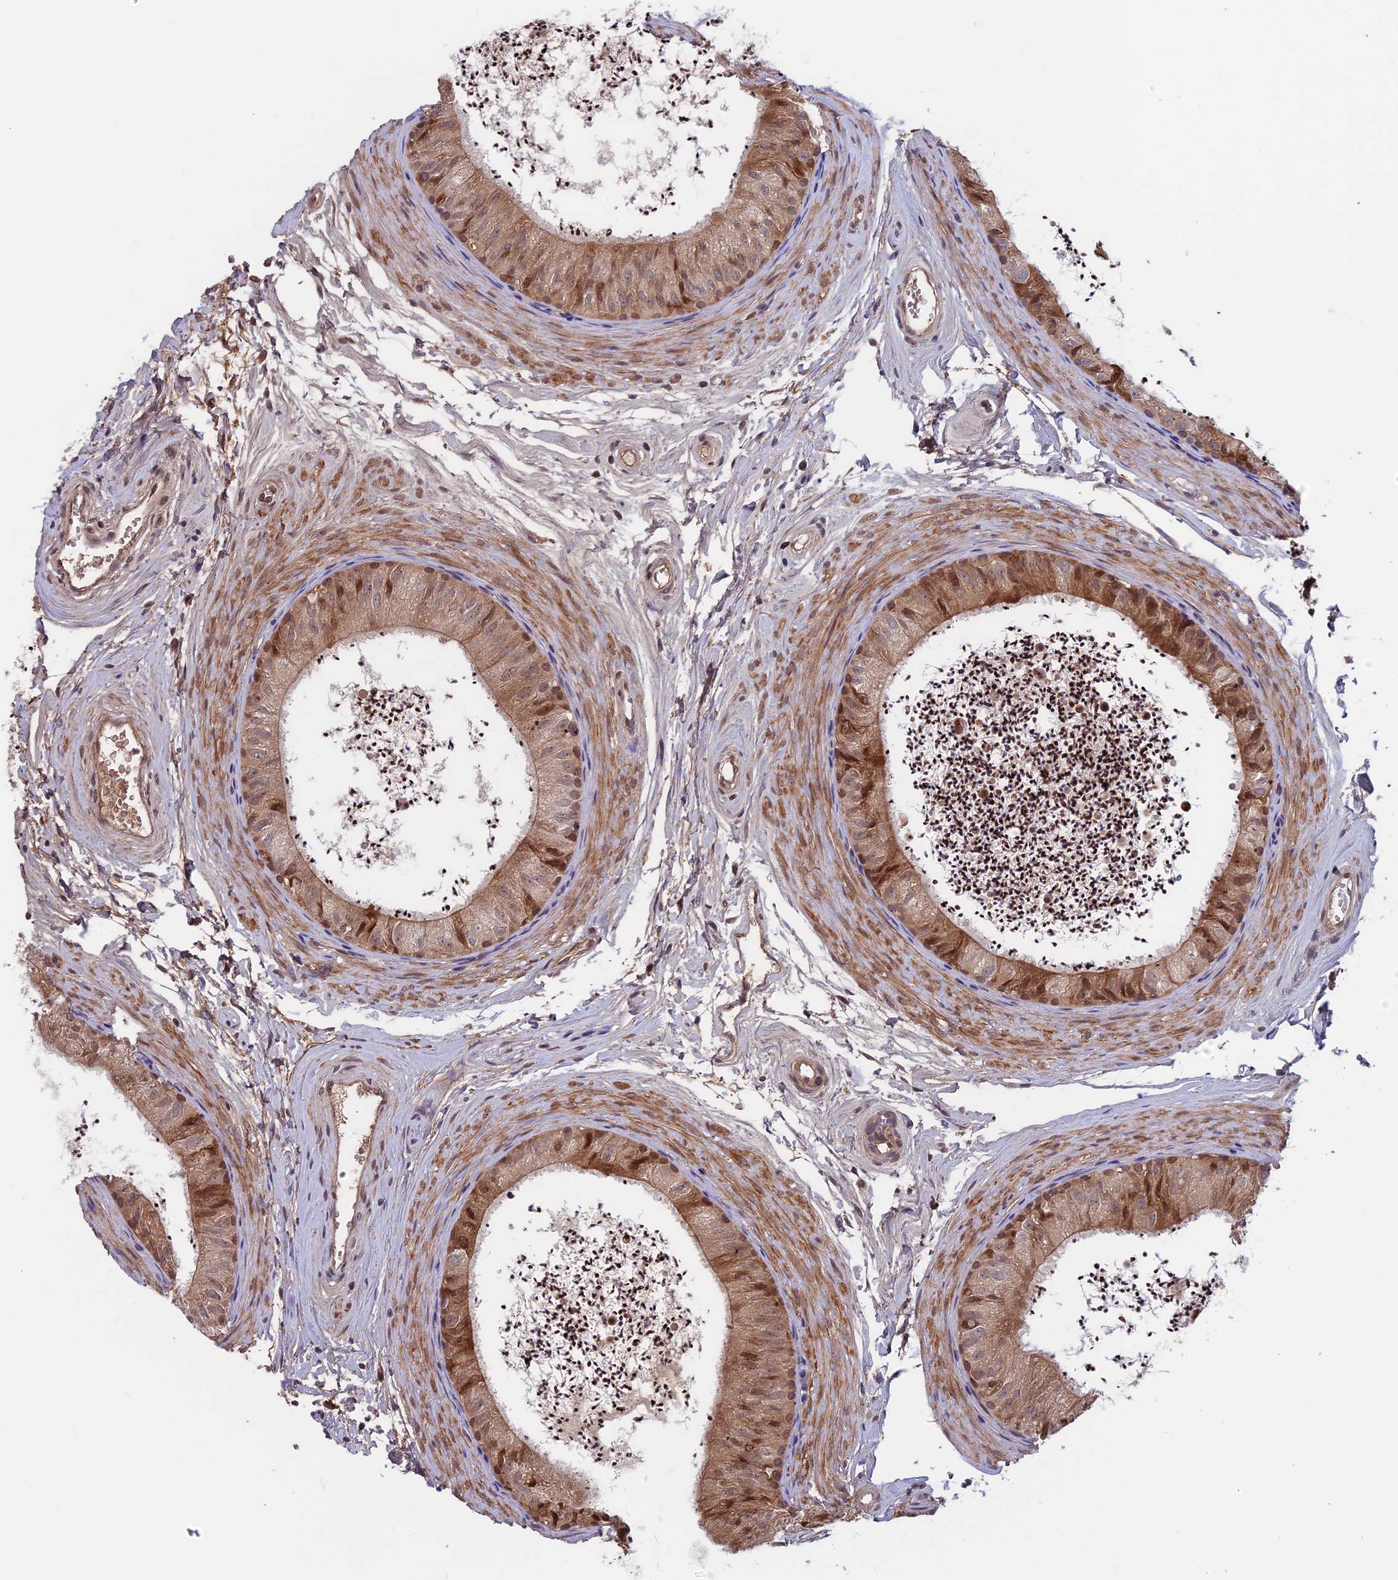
{"staining": {"intensity": "moderate", "quantity": "25%-75%", "location": "cytoplasmic/membranous"}, "tissue": "epididymis", "cell_type": "Glandular cells", "image_type": "normal", "snomed": [{"axis": "morphology", "description": "Normal tissue, NOS"}, {"axis": "topography", "description": "Epididymis"}], "caption": "A brown stain shows moderate cytoplasmic/membranous positivity of a protein in glandular cells of unremarkable human epididymis. (DAB IHC, brown staining for protein, blue staining for nuclei).", "gene": "FADS1", "patient": {"sex": "male", "age": 56}}